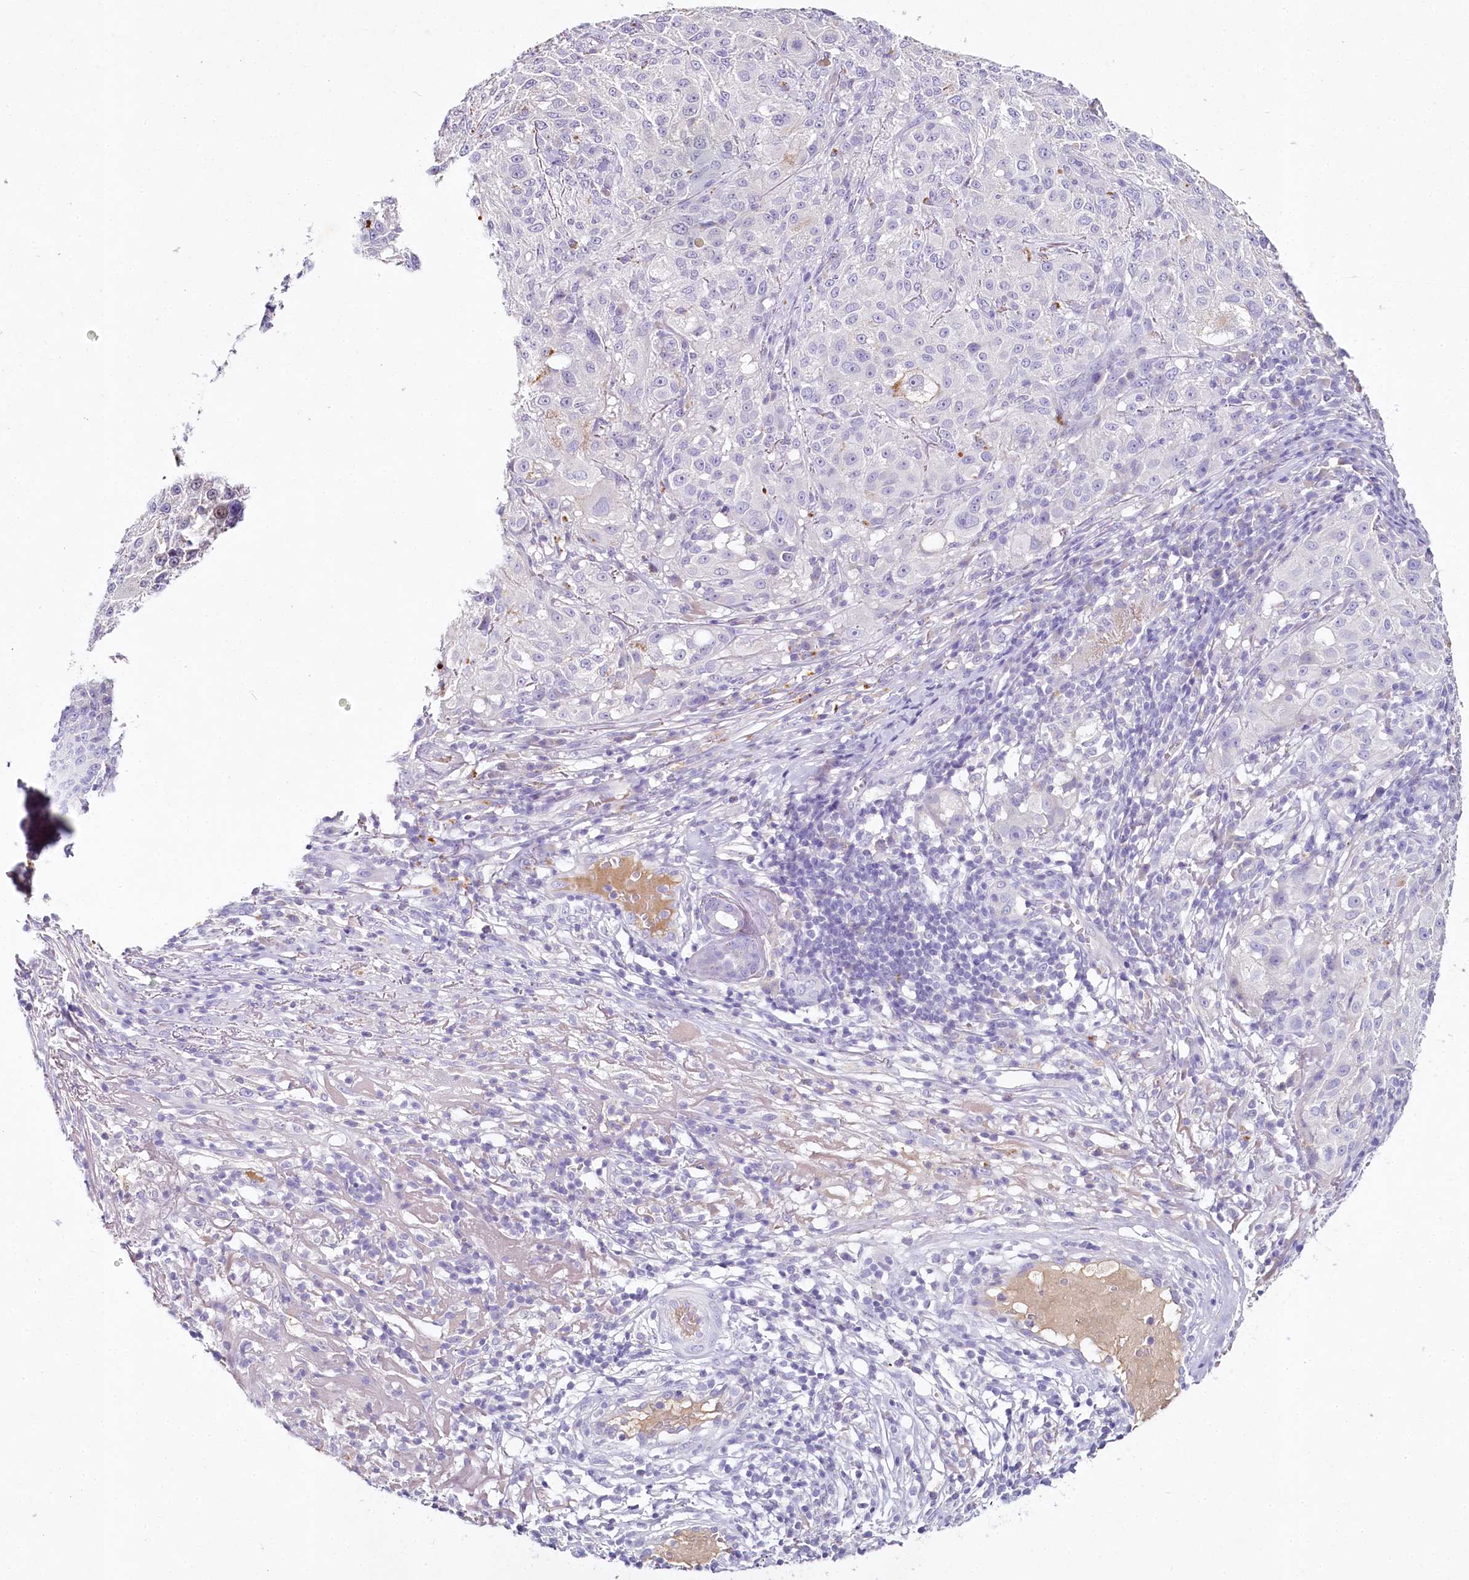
{"staining": {"intensity": "negative", "quantity": "none", "location": "none"}, "tissue": "melanoma", "cell_type": "Tumor cells", "image_type": "cancer", "snomed": [{"axis": "morphology", "description": "Necrosis, NOS"}, {"axis": "morphology", "description": "Malignant melanoma, NOS"}, {"axis": "topography", "description": "Skin"}], "caption": "Tumor cells are negative for protein expression in human malignant melanoma.", "gene": "HPD", "patient": {"sex": "female", "age": 87}}